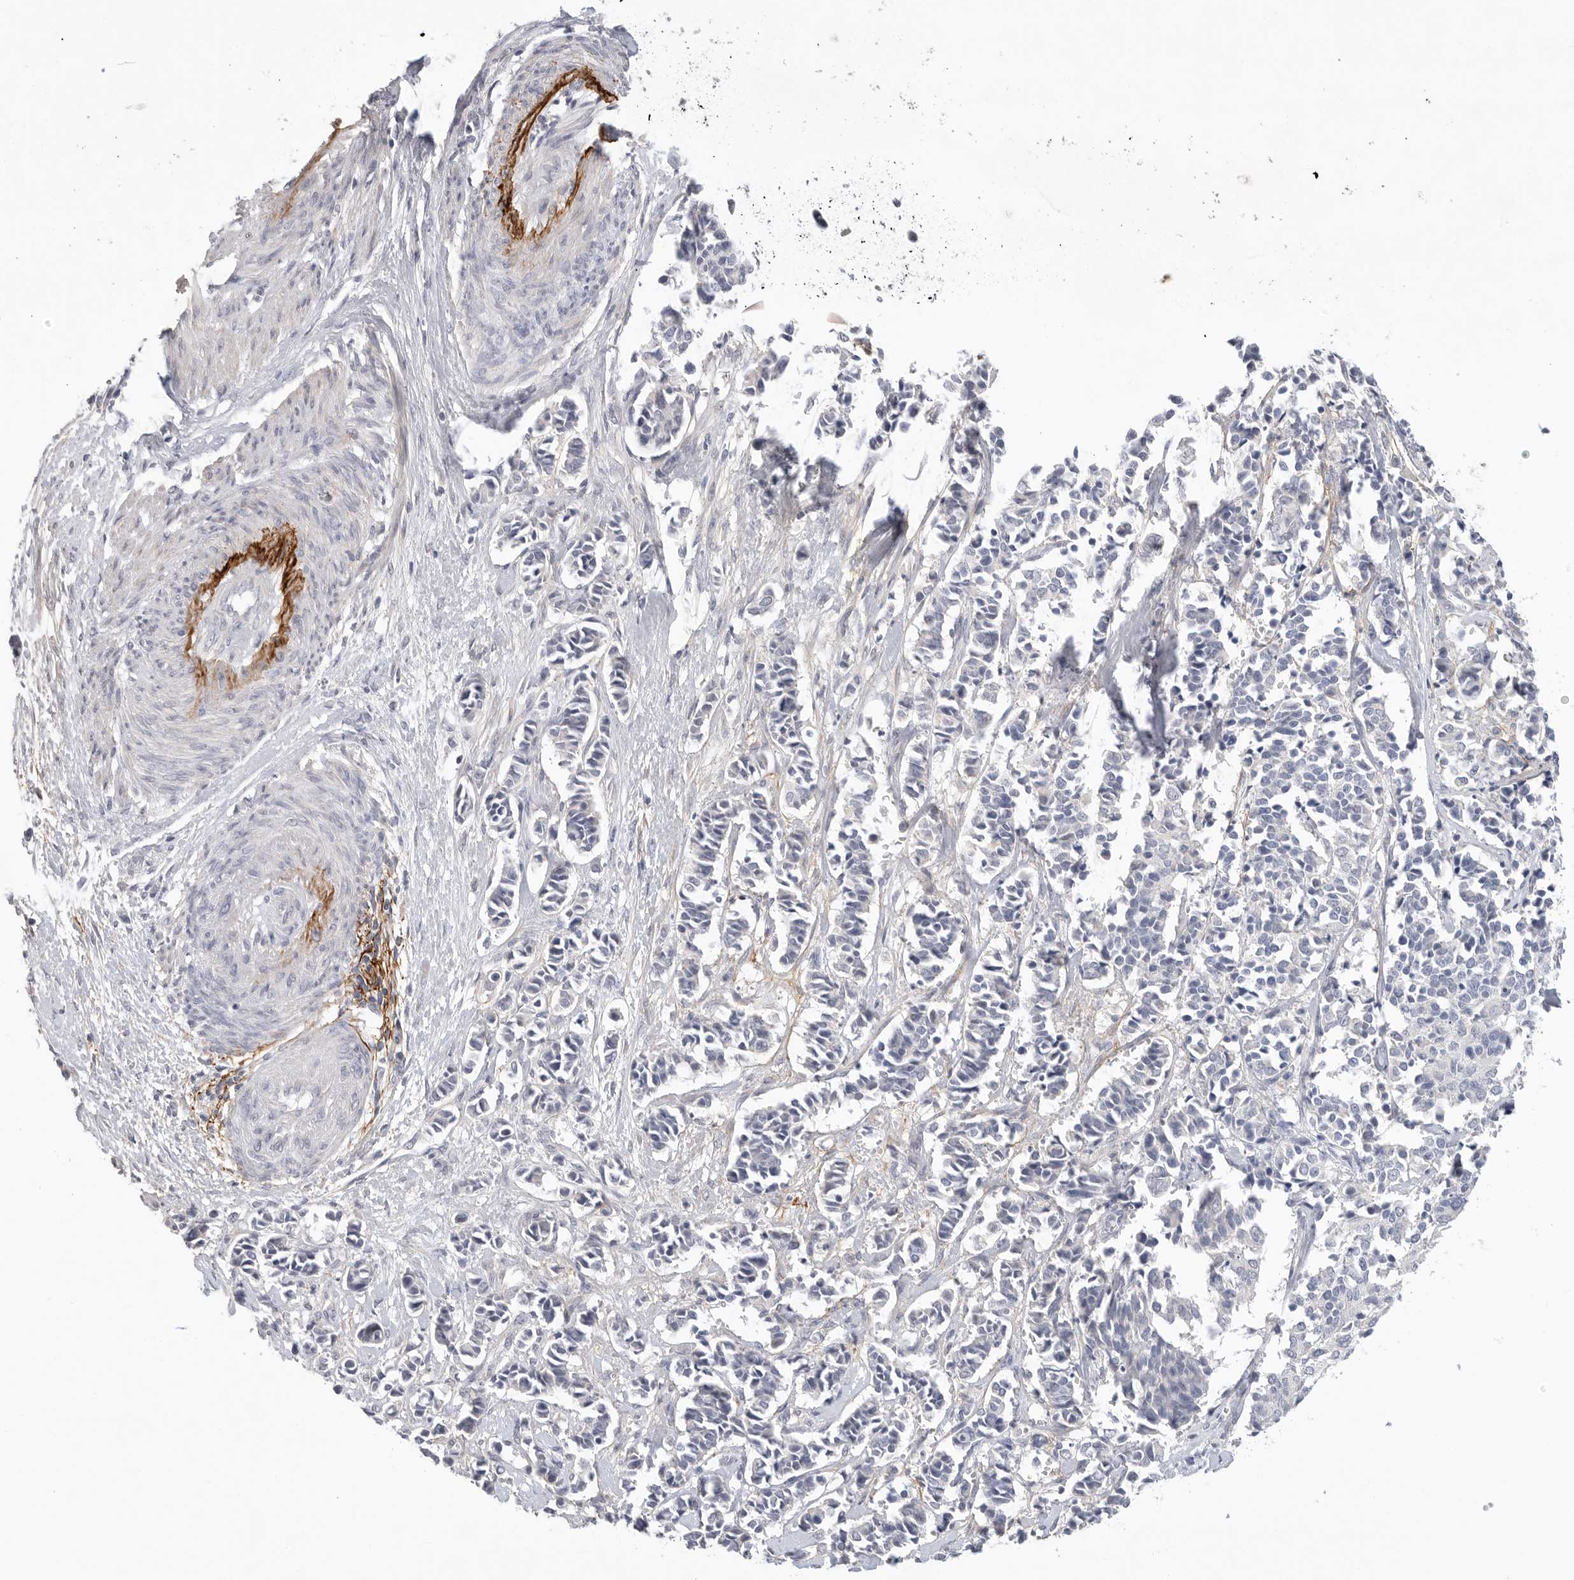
{"staining": {"intensity": "negative", "quantity": "none", "location": "none"}, "tissue": "cervical cancer", "cell_type": "Tumor cells", "image_type": "cancer", "snomed": [{"axis": "morphology", "description": "Normal tissue, NOS"}, {"axis": "morphology", "description": "Squamous cell carcinoma, NOS"}, {"axis": "topography", "description": "Cervix"}], "caption": "Immunohistochemistry of human cervical cancer (squamous cell carcinoma) shows no expression in tumor cells. (DAB (3,3'-diaminobenzidine) IHC visualized using brightfield microscopy, high magnification).", "gene": "FBN2", "patient": {"sex": "female", "age": 35}}